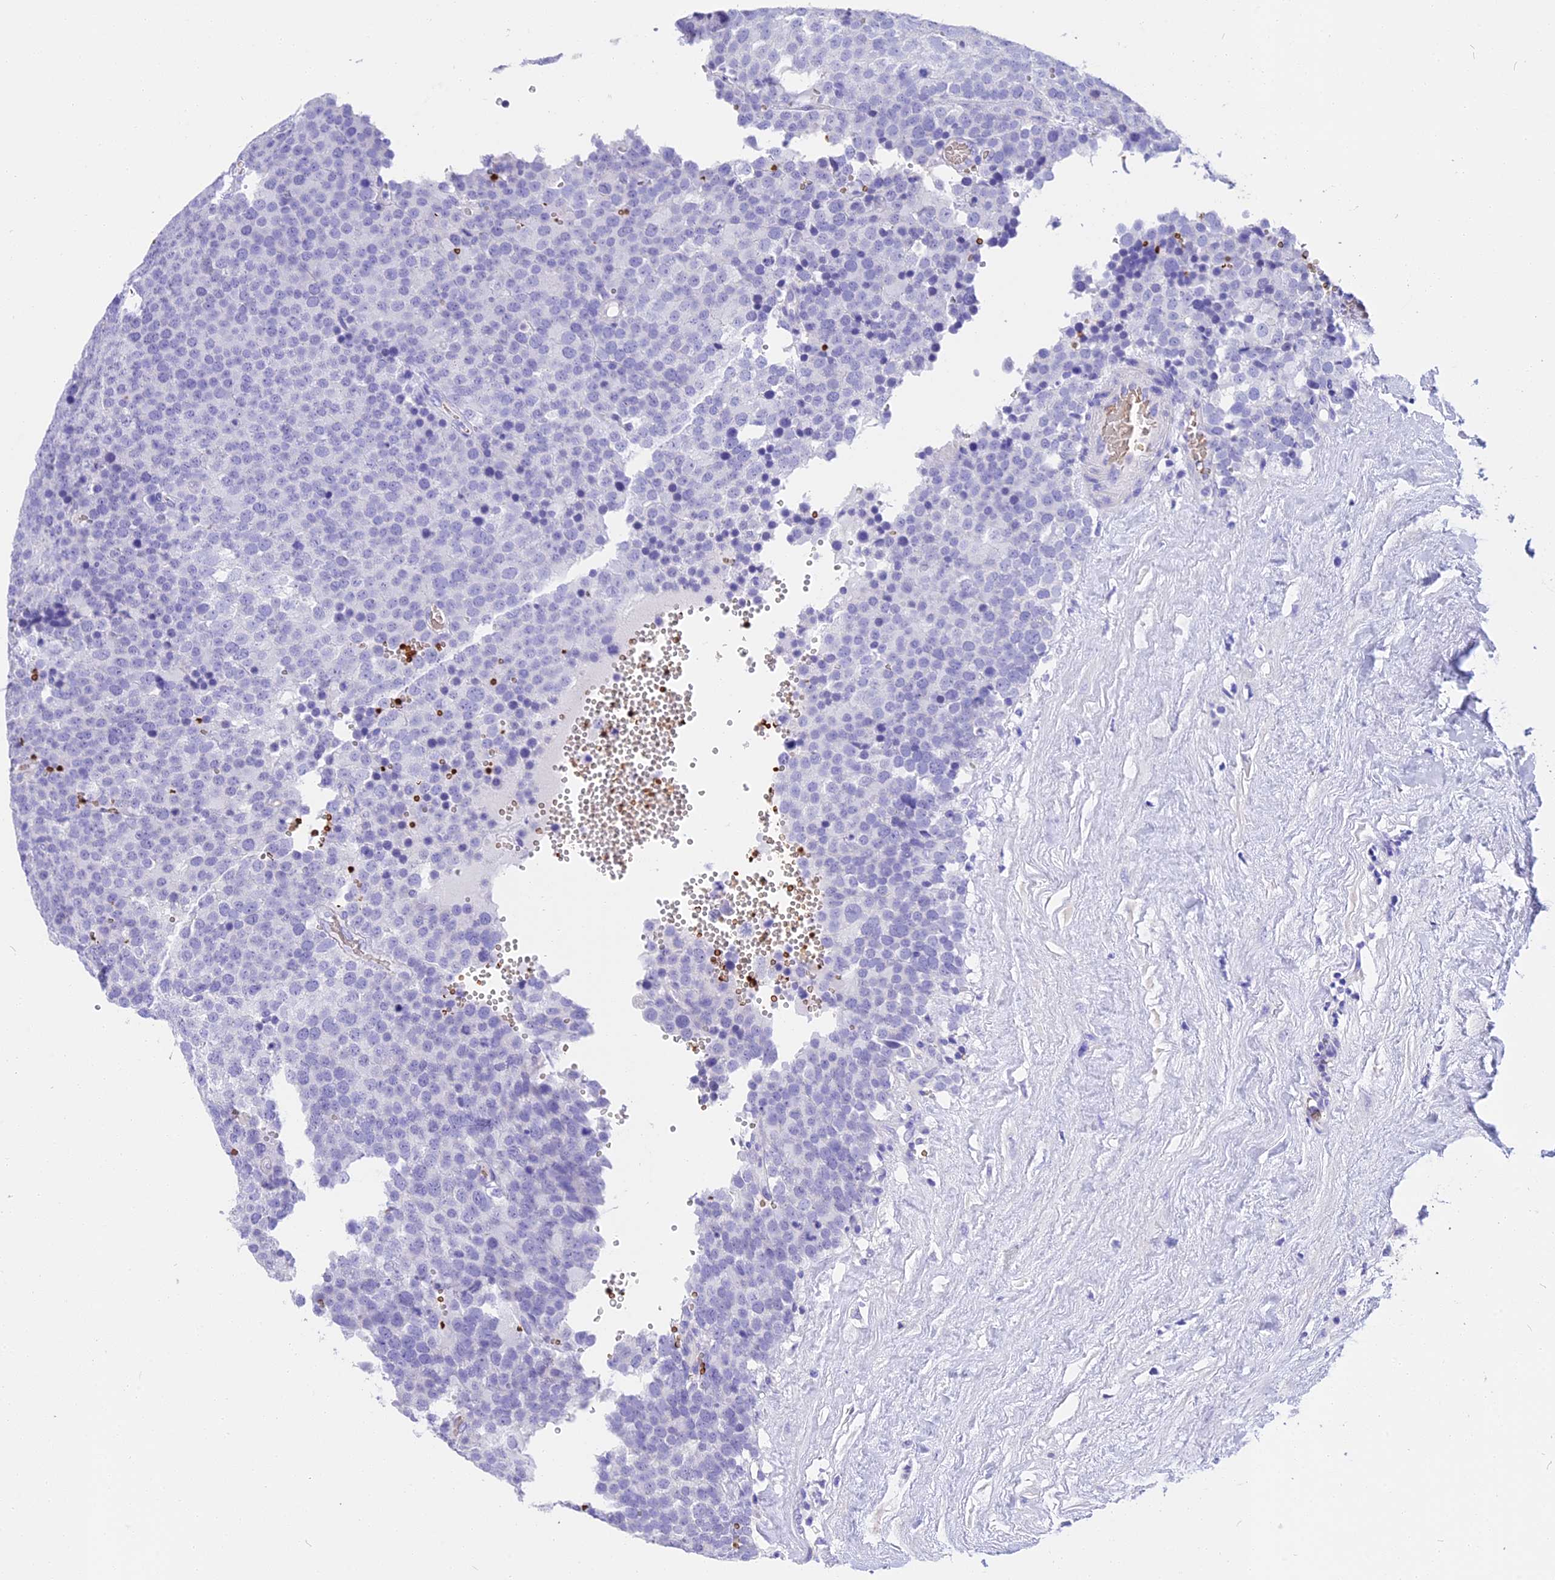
{"staining": {"intensity": "negative", "quantity": "none", "location": "none"}, "tissue": "testis cancer", "cell_type": "Tumor cells", "image_type": "cancer", "snomed": [{"axis": "morphology", "description": "Seminoma, NOS"}, {"axis": "topography", "description": "Testis"}], "caption": "Immunohistochemical staining of testis seminoma demonstrates no significant staining in tumor cells. Nuclei are stained in blue.", "gene": "TNNC2", "patient": {"sex": "male", "age": 71}}